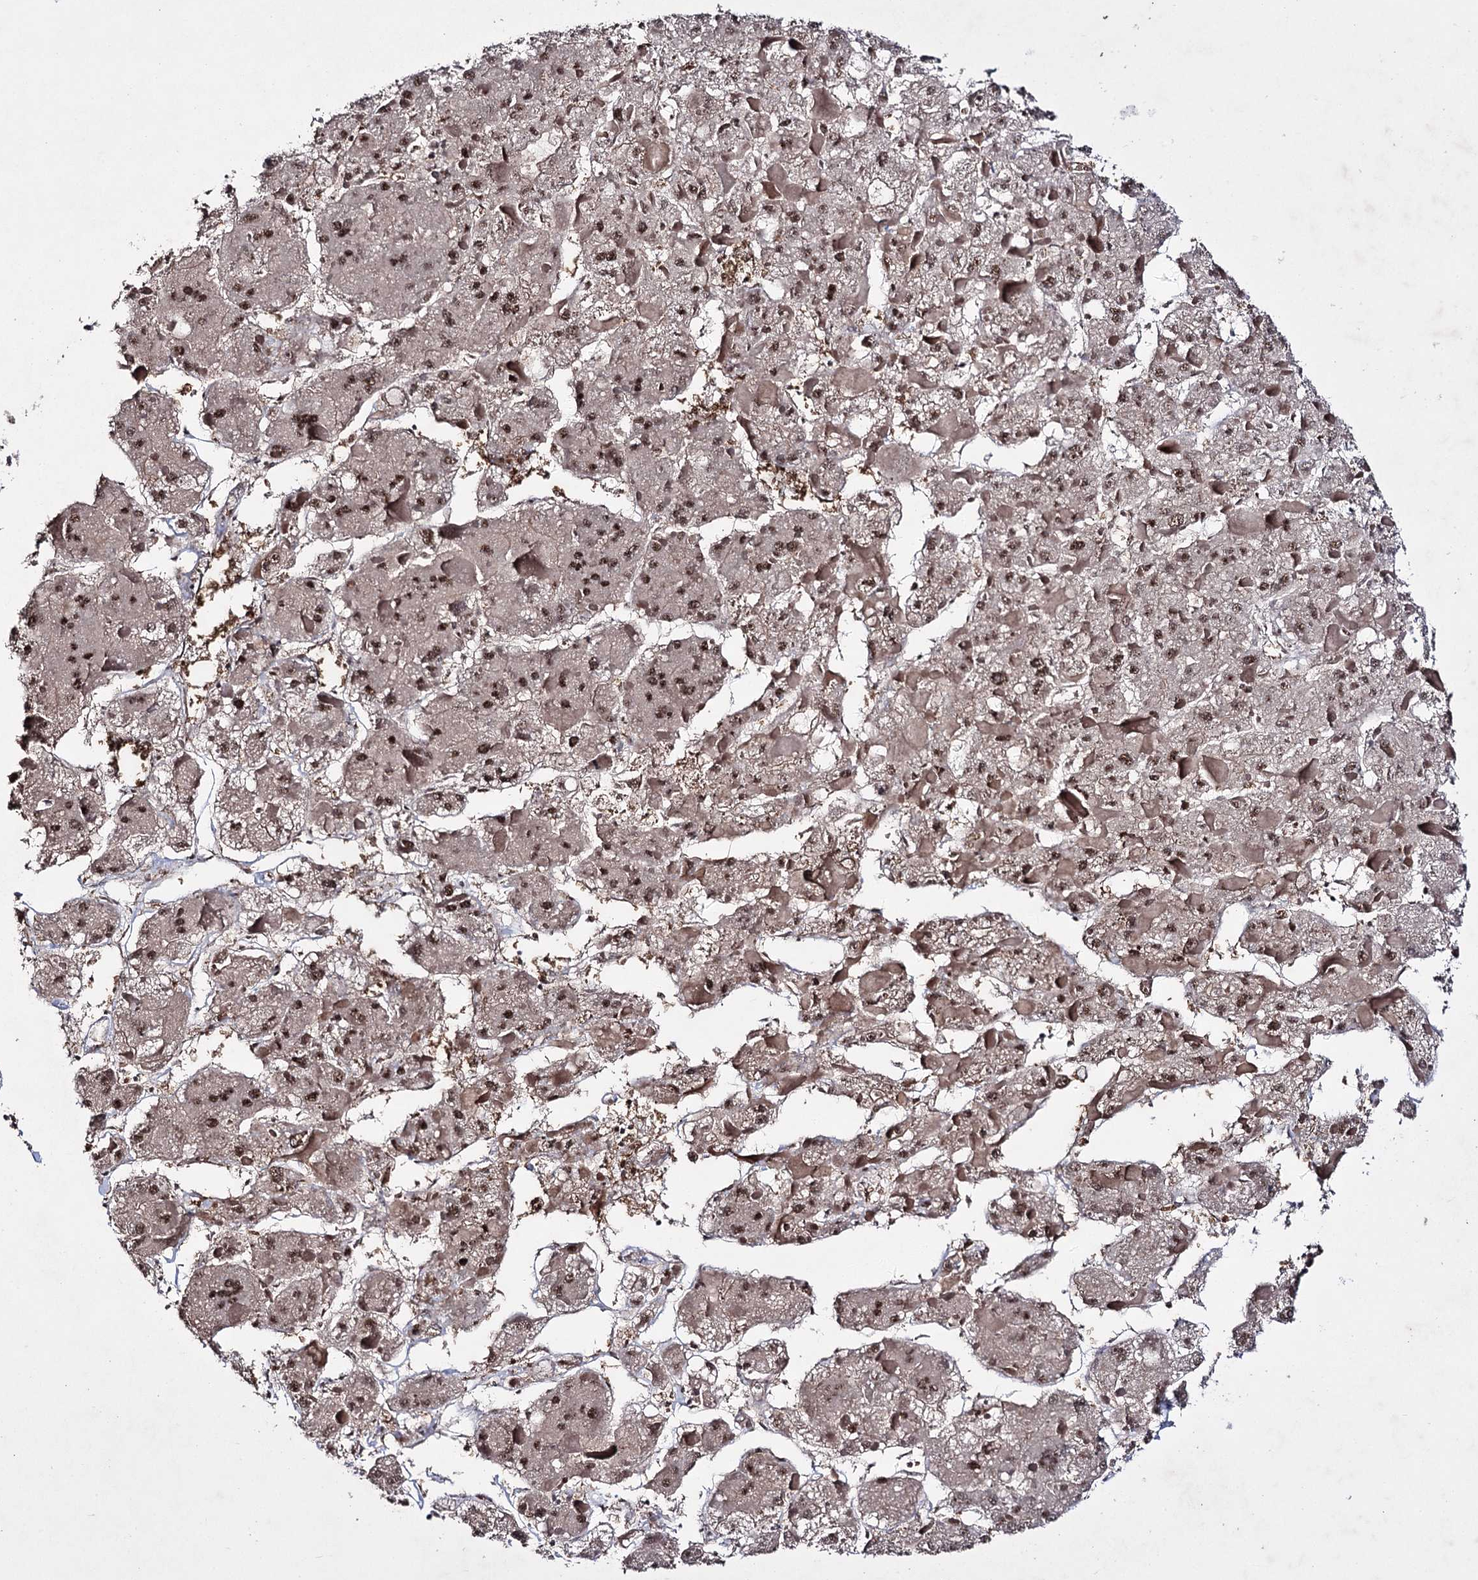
{"staining": {"intensity": "moderate", "quantity": ">75%", "location": "nuclear"}, "tissue": "liver cancer", "cell_type": "Tumor cells", "image_type": "cancer", "snomed": [{"axis": "morphology", "description": "Carcinoma, Hepatocellular, NOS"}, {"axis": "topography", "description": "Liver"}], "caption": "Liver hepatocellular carcinoma was stained to show a protein in brown. There is medium levels of moderate nuclear expression in approximately >75% of tumor cells.", "gene": "PRPF40A", "patient": {"sex": "female", "age": 73}}